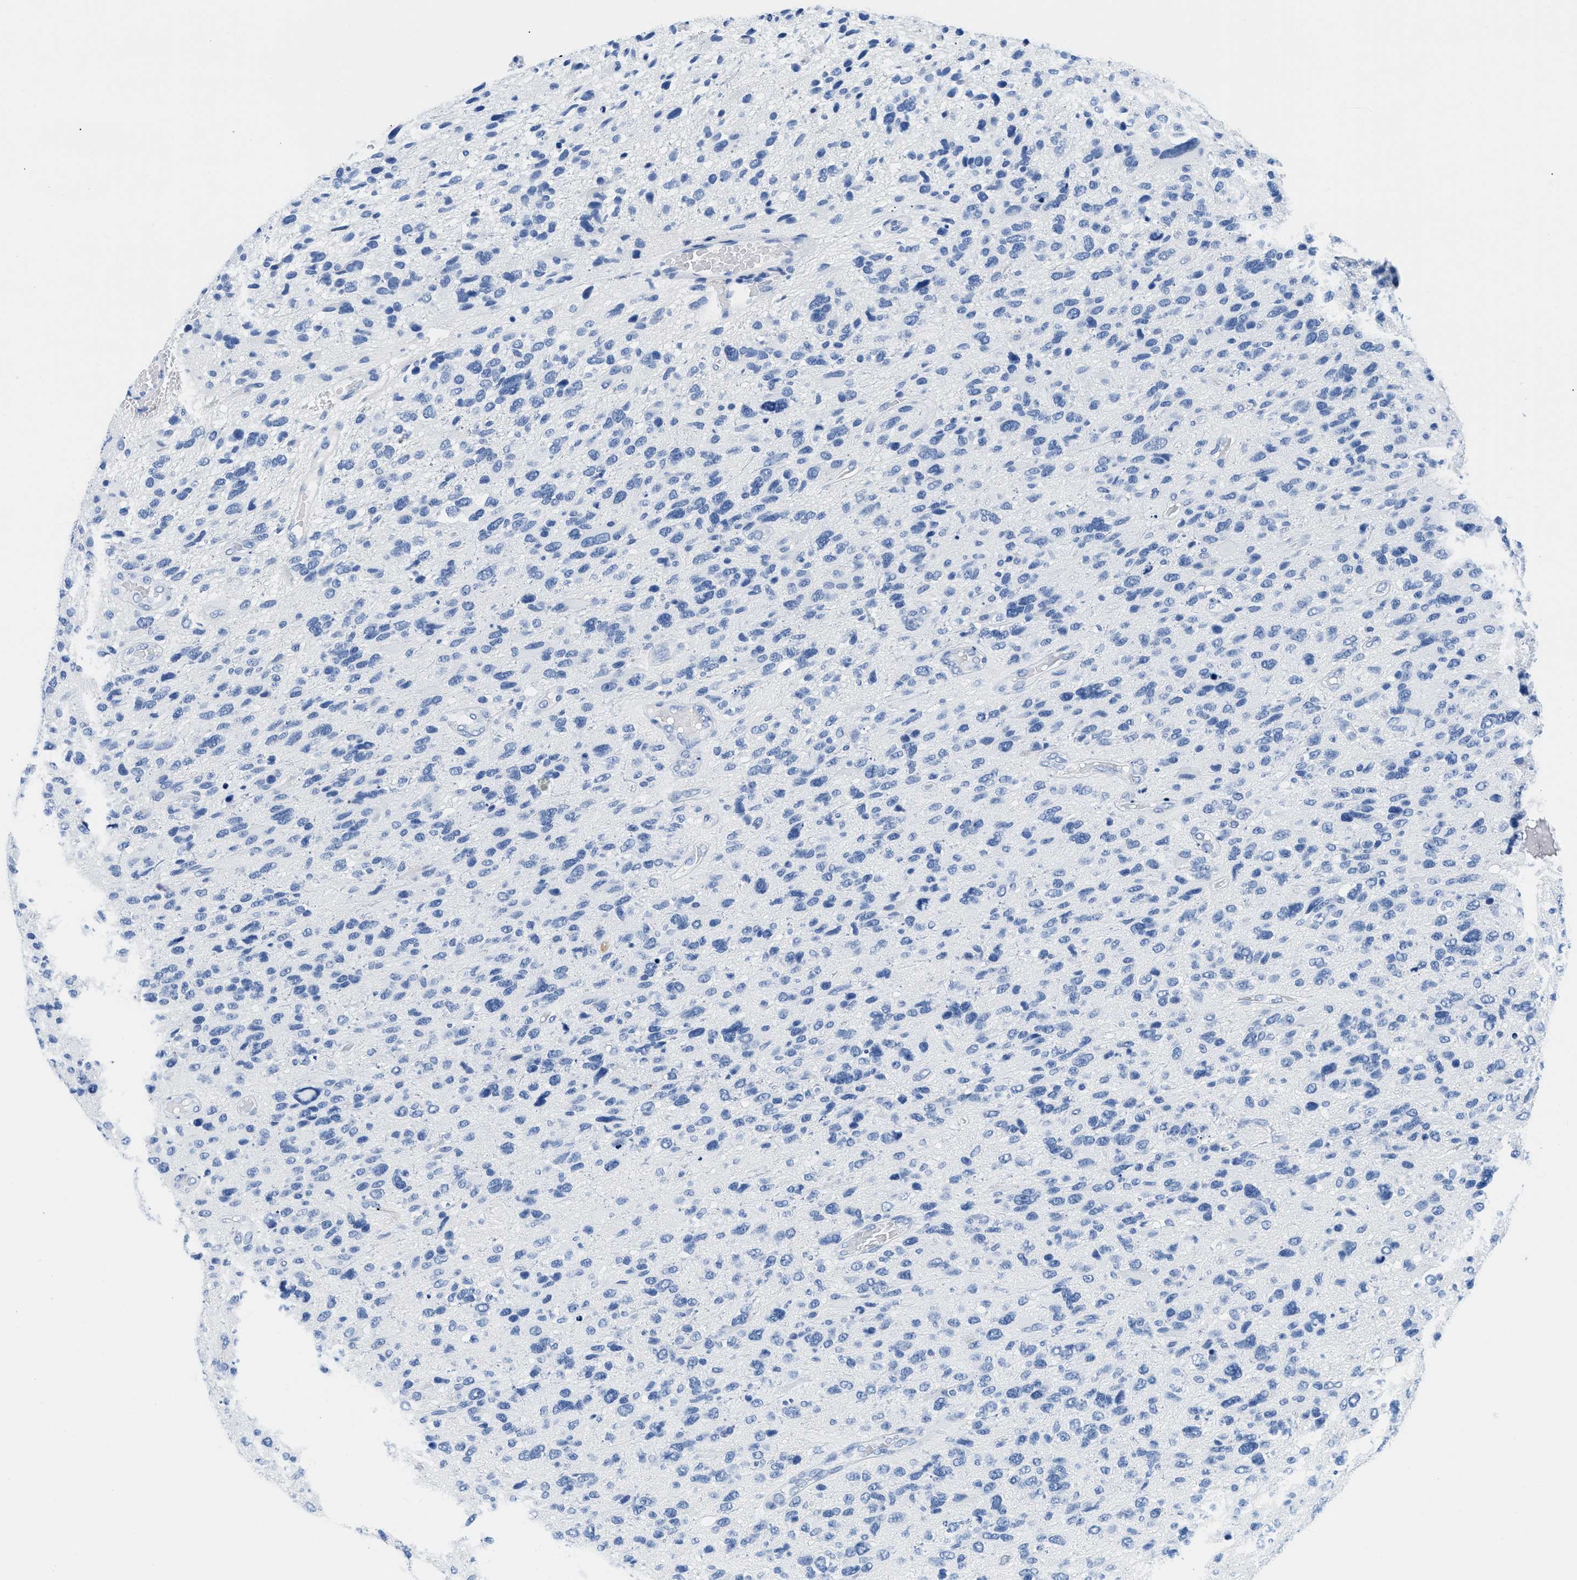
{"staining": {"intensity": "negative", "quantity": "none", "location": "none"}, "tissue": "glioma", "cell_type": "Tumor cells", "image_type": "cancer", "snomed": [{"axis": "morphology", "description": "Glioma, malignant, High grade"}, {"axis": "topography", "description": "Brain"}], "caption": "Tumor cells are negative for protein expression in human glioma.", "gene": "GSN", "patient": {"sex": "female", "age": 58}}